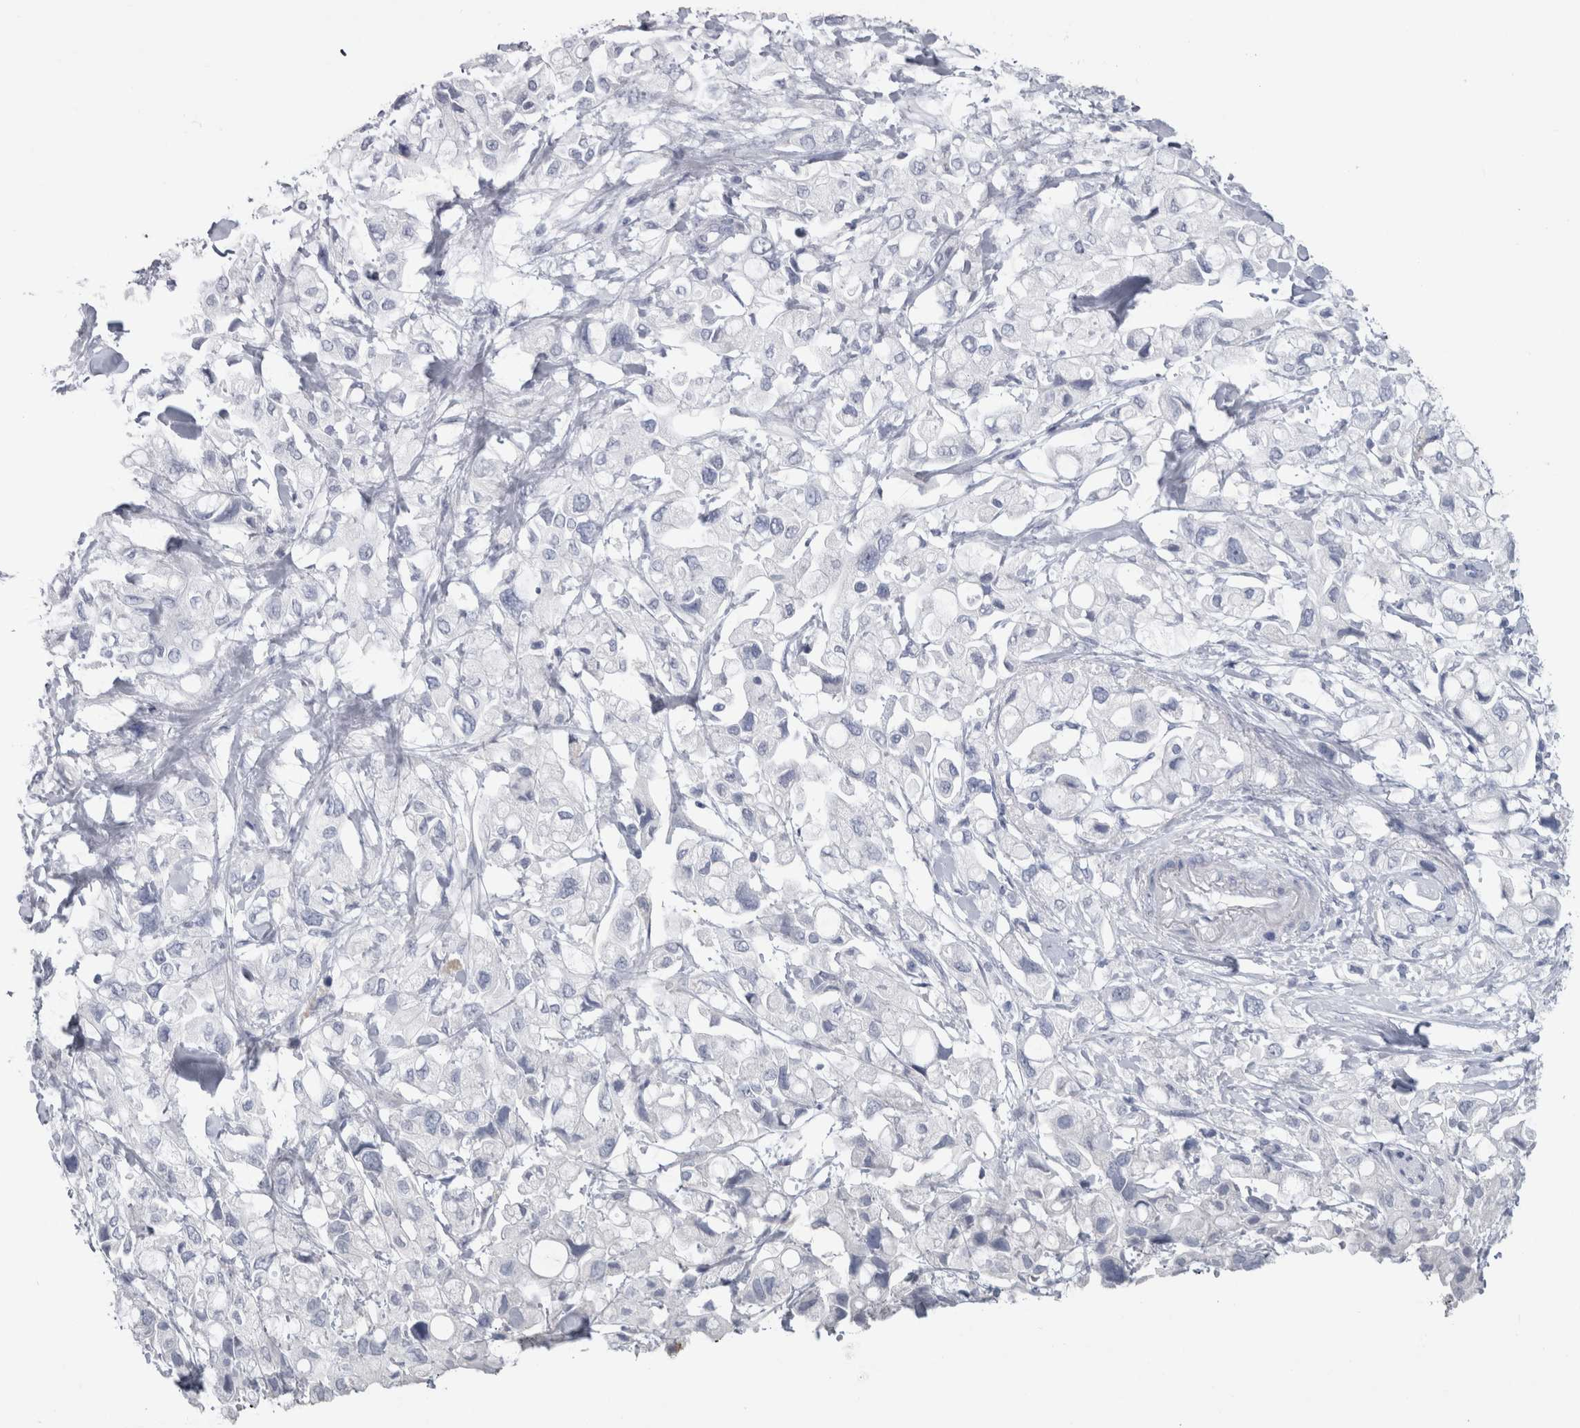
{"staining": {"intensity": "negative", "quantity": "none", "location": "none"}, "tissue": "pancreatic cancer", "cell_type": "Tumor cells", "image_type": "cancer", "snomed": [{"axis": "morphology", "description": "Adenocarcinoma, NOS"}, {"axis": "topography", "description": "Pancreas"}], "caption": "Protein analysis of pancreatic cancer shows no significant positivity in tumor cells.", "gene": "MSMB", "patient": {"sex": "female", "age": 56}}